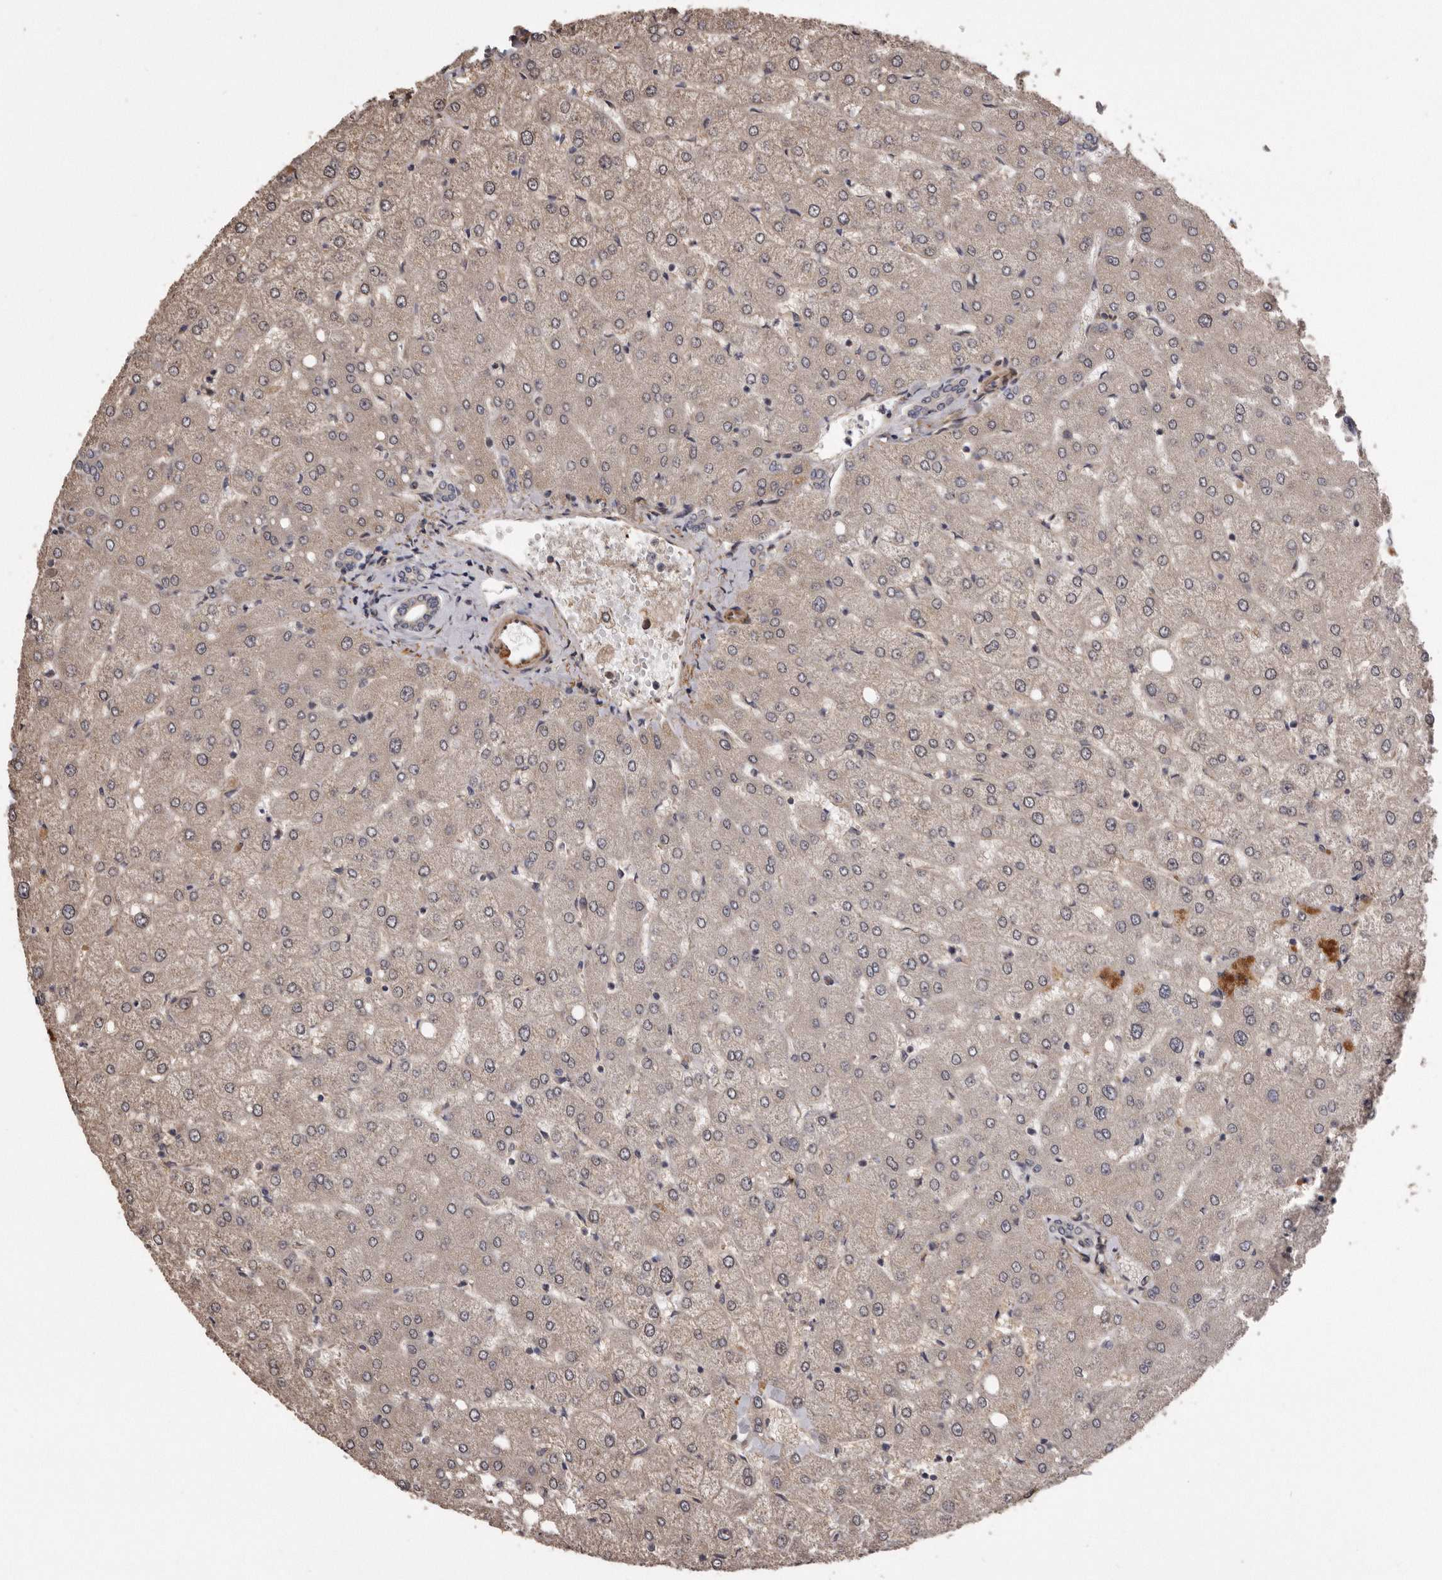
{"staining": {"intensity": "weak", "quantity": "<25%", "location": "cytoplasmic/membranous"}, "tissue": "liver", "cell_type": "Cholangiocytes", "image_type": "normal", "snomed": [{"axis": "morphology", "description": "Normal tissue, NOS"}, {"axis": "topography", "description": "Liver"}], "caption": "Histopathology image shows no protein staining in cholangiocytes of normal liver.", "gene": "ARMCX1", "patient": {"sex": "female", "age": 54}}